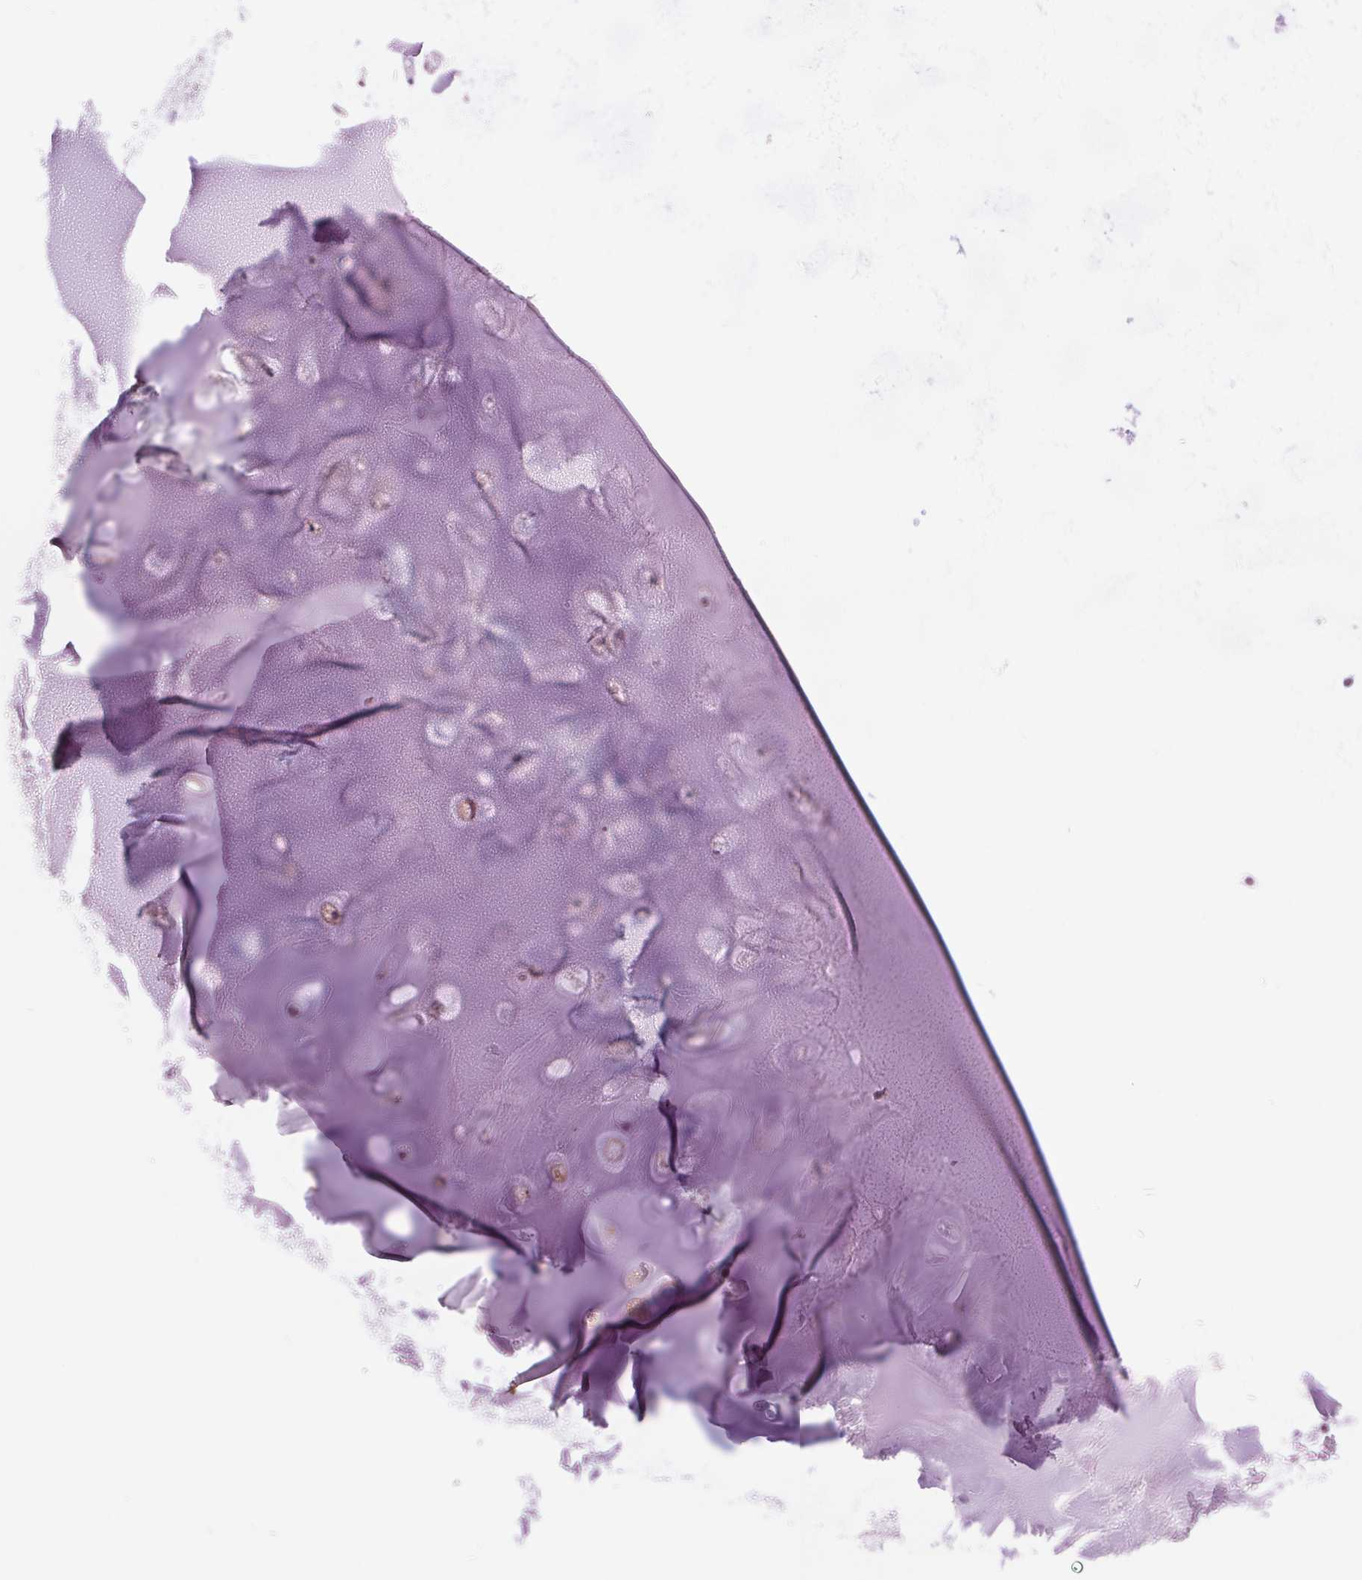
{"staining": {"intensity": "moderate", "quantity": "<25%", "location": "cytoplasmic/membranous"}, "tissue": "adipose tissue", "cell_type": "Adipocytes", "image_type": "normal", "snomed": [{"axis": "morphology", "description": "Normal tissue, NOS"}, {"axis": "morphology", "description": "Squamous cell carcinoma, NOS"}, {"axis": "topography", "description": "Cartilage tissue"}, {"axis": "topography", "description": "Bronchus"}, {"axis": "topography", "description": "Lung"}], "caption": "Immunohistochemistry (IHC) micrograph of normal human adipose tissue stained for a protein (brown), which shows low levels of moderate cytoplasmic/membranous positivity in about <25% of adipocytes.", "gene": "RANBP3L", "patient": {"sex": "male", "age": 66}}